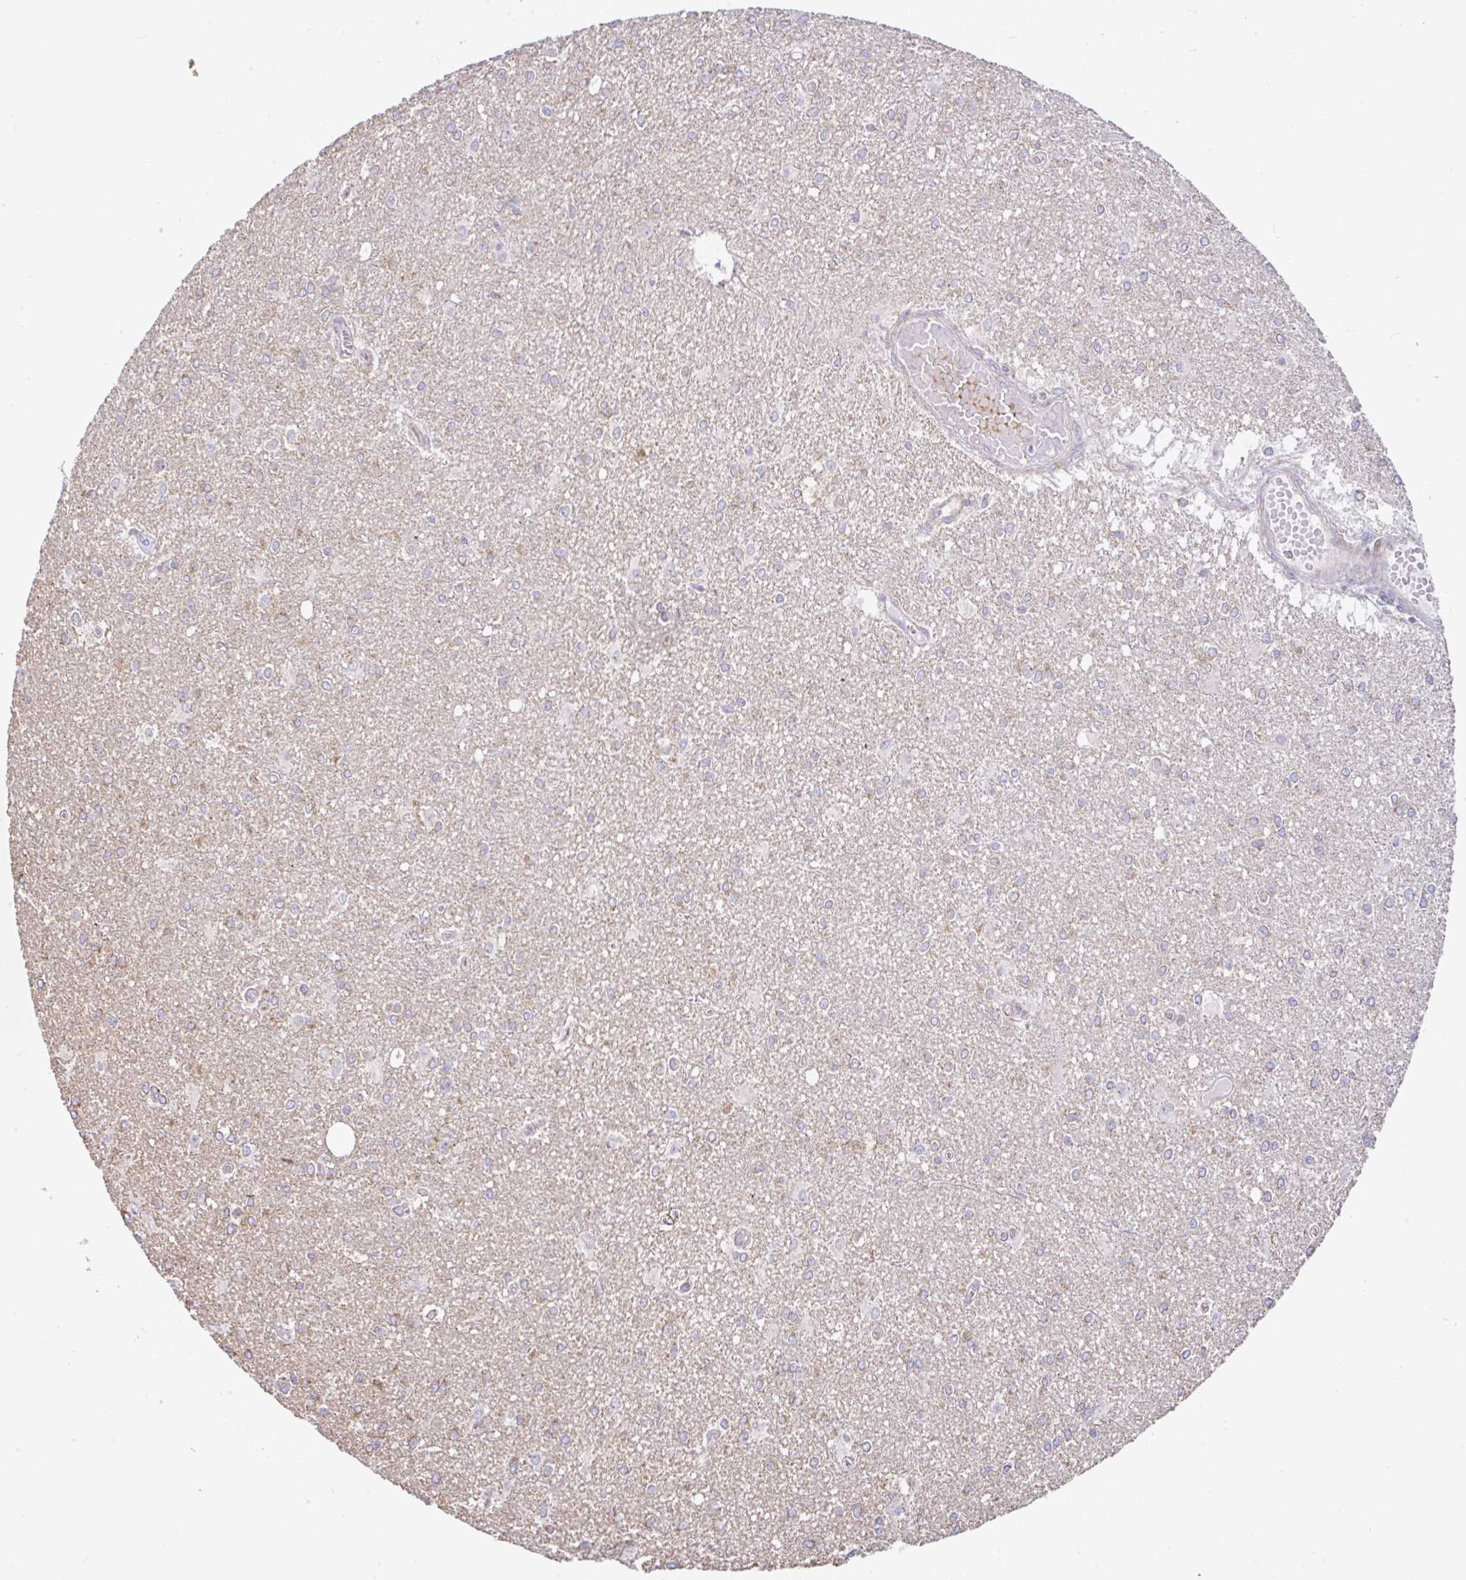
{"staining": {"intensity": "moderate", "quantity": "<25%", "location": "cytoplasmic/membranous"}, "tissue": "glioma", "cell_type": "Tumor cells", "image_type": "cancer", "snomed": [{"axis": "morphology", "description": "Glioma, malignant, High grade"}, {"axis": "topography", "description": "Brain"}], "caption": "Approximately <25% of tumor cells in malignant high-grade glioma display moderate cytoplasmic/membranous protein positivity as visualized by brown immunohistochemical staining.", "gene": "FIGNL1", "patient": {"sex": "male", "age": 48}}